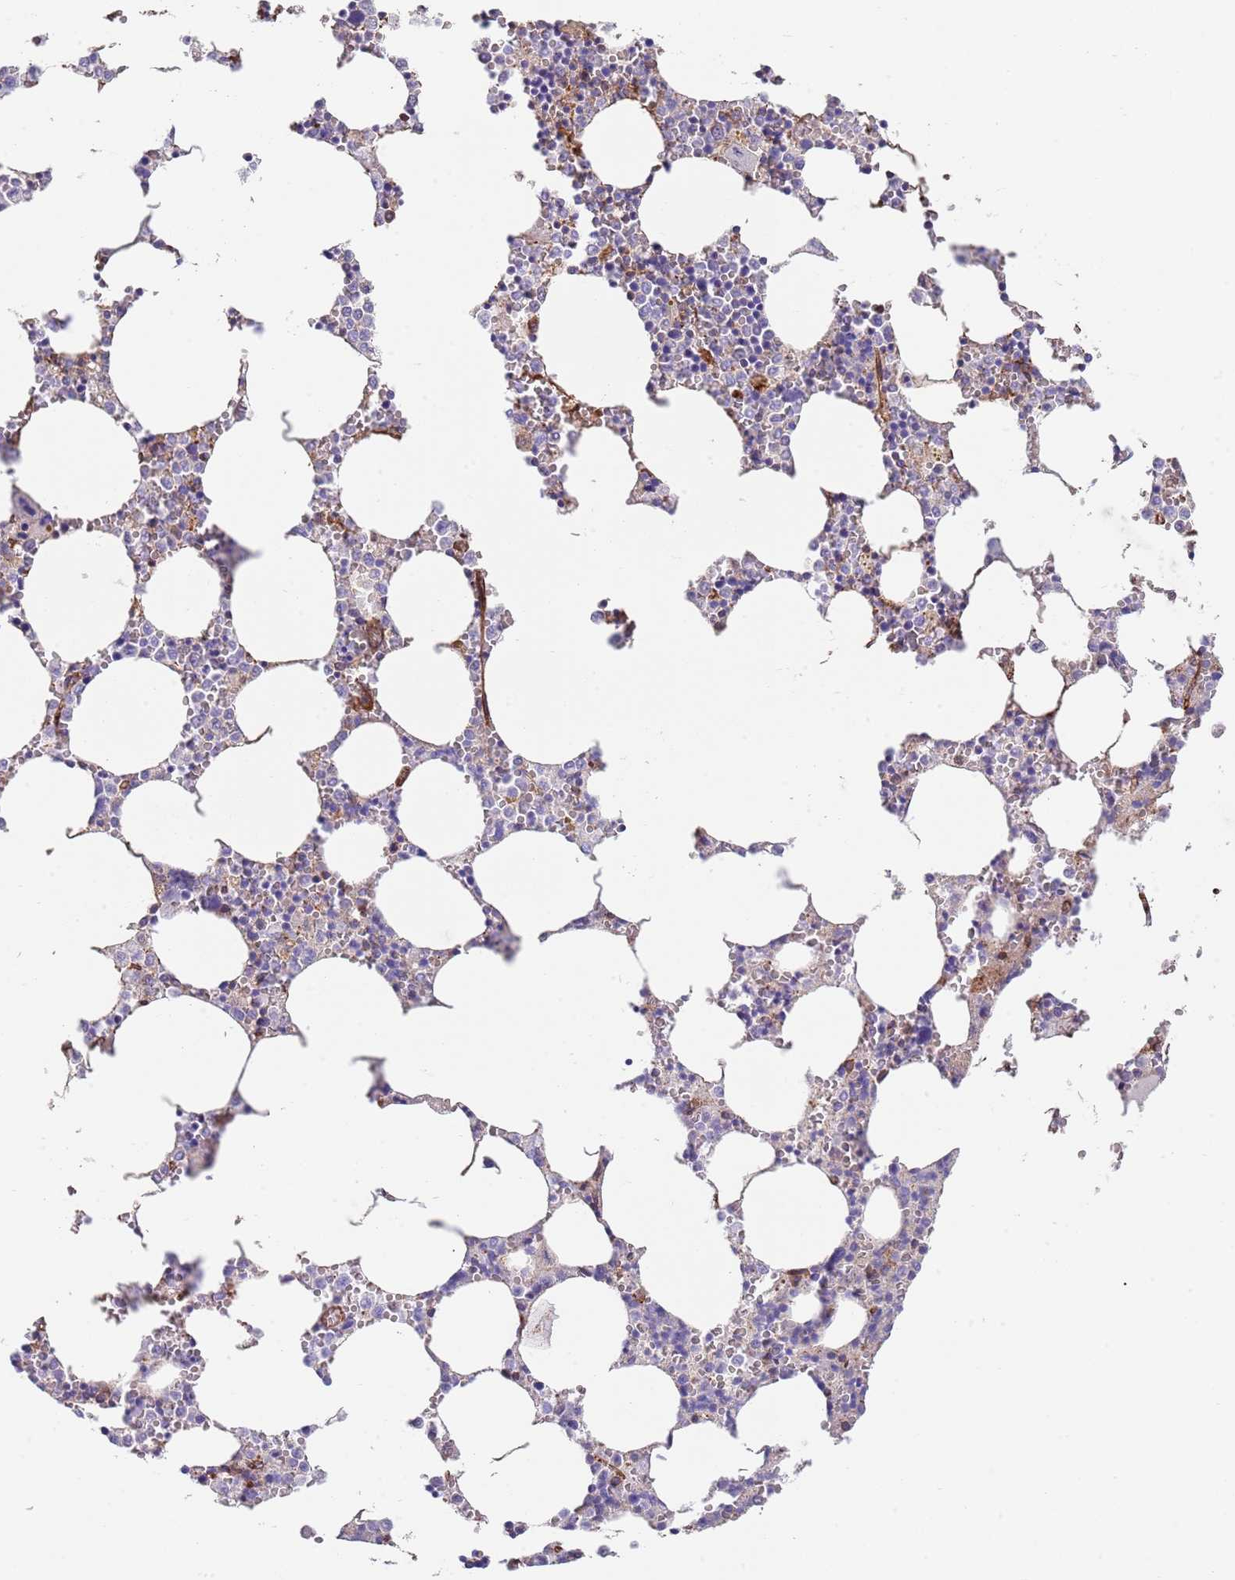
{"staining": {"intensity": "moderate", "quantity": "25%-75%", "location": "cytoplasmic/membranous"}, "tissue": "bone marrow", "cell_type": "Hematopoietic cells", "image_type": "normal", "snomed": [{"axis": "morphology", "description": "Normal tissue, NOS"}, {"axis": "topography", "description": "Bone marrow"}], "caption": "Immunohistochemistry photomicrograph of unremarkable human bone marrow stained for a protein (brown), which exhibits medium levels of moderate cytoplasmic/membranous positivity in about 25%-75% of hematopoietic cells.", "gene": "BPNT1", "patient": {"sex": "female", "age": 64}}